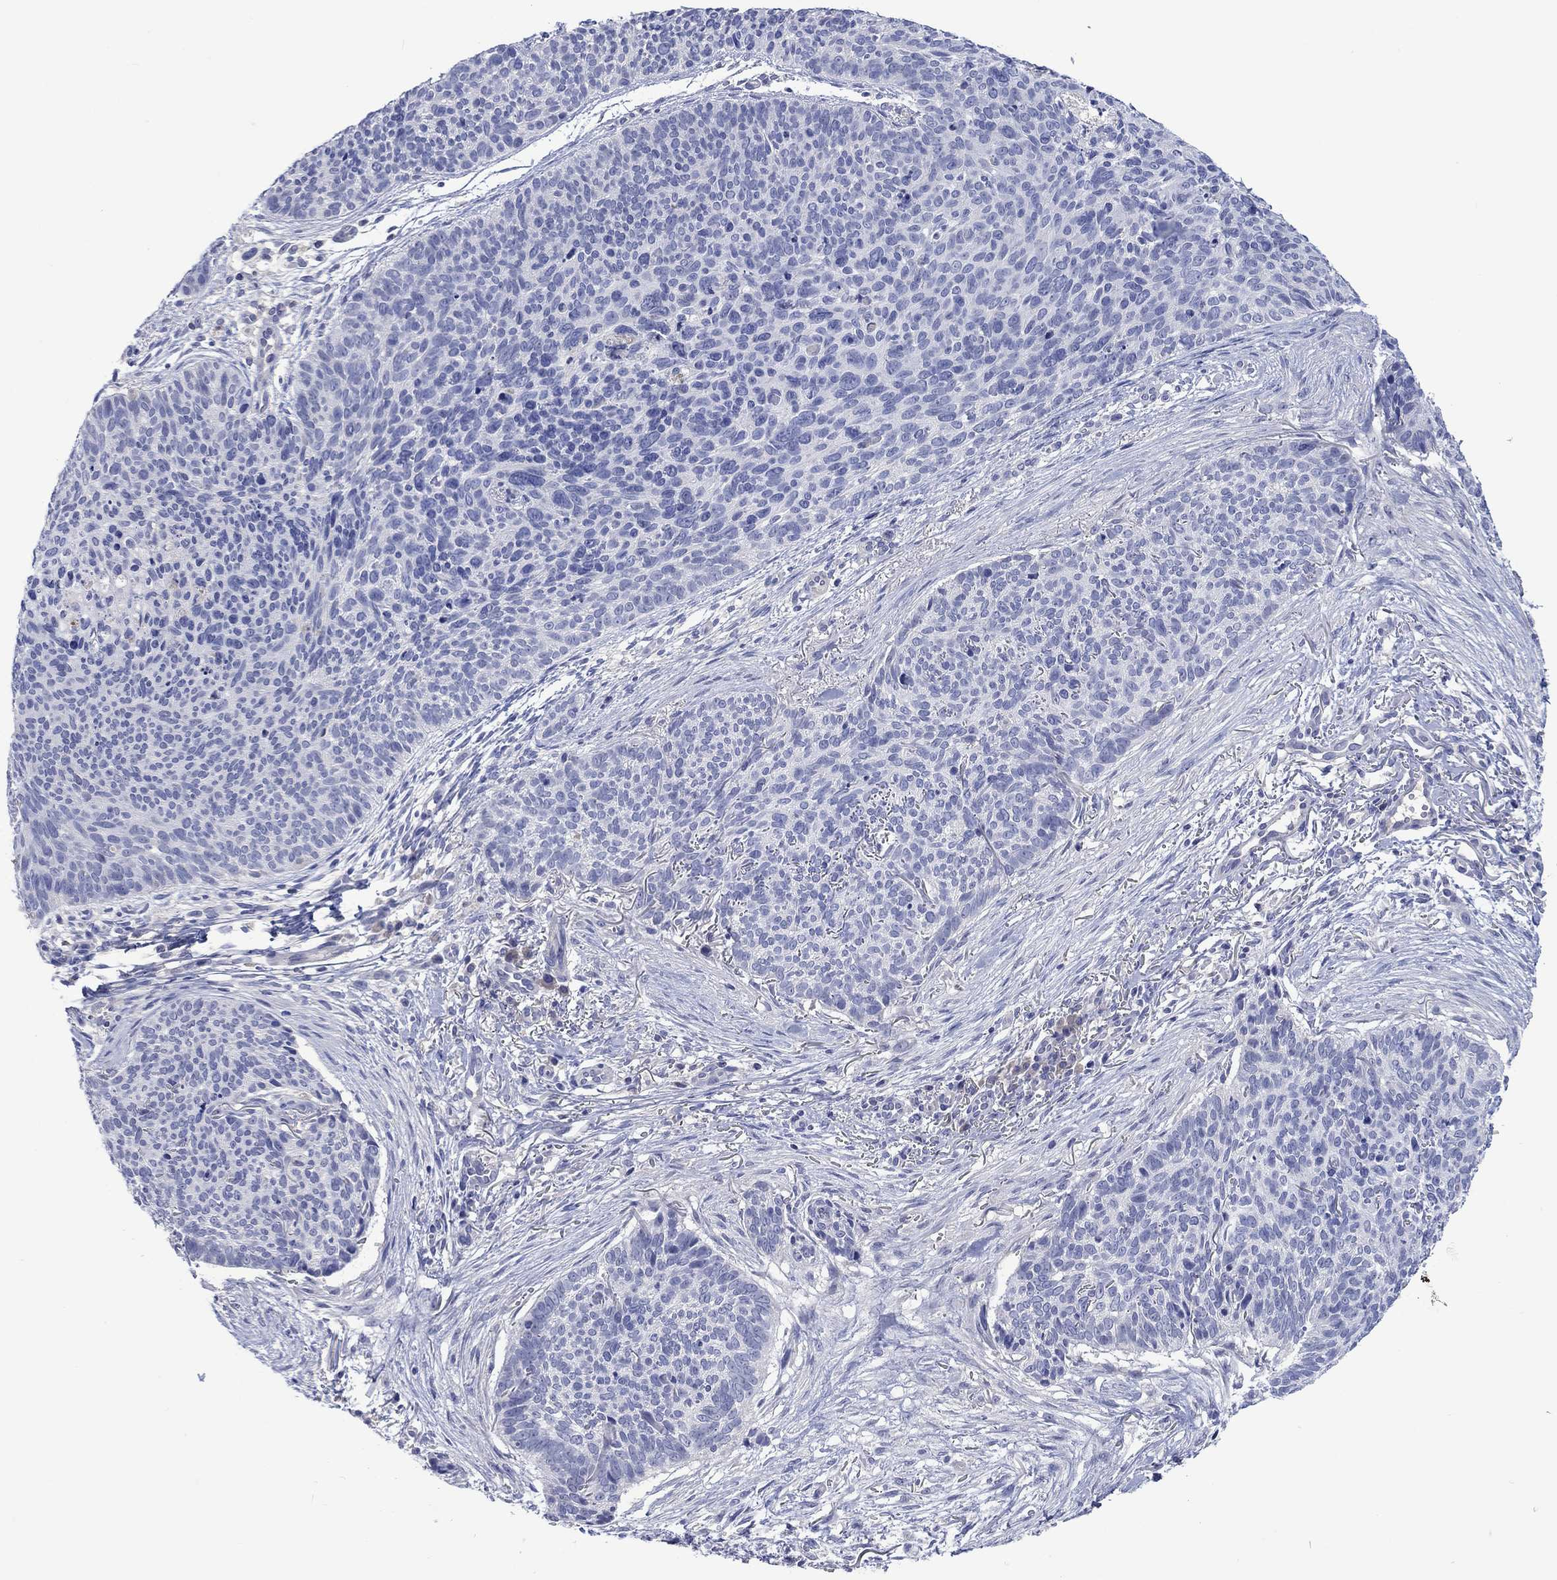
{"staining": {"intensity": "negative", "quantity": "none", "location": "none"}, "tissue": "skin cancer", "cell_type": "Tumor cells", "image_type": "cancer", "snomed": [{"axis": "morphology", "description": "Basal cell carcinoma"}, {"axis": "topography", "description": "Skin"}], "caption": "IHC photomicrograph of neoplastic tissue: skin cancer stained with DAB reveals no significant protein positivity in tumor cells.", "gene": "TOMM20L", "patient": {"sex": "male", "age": 64}}